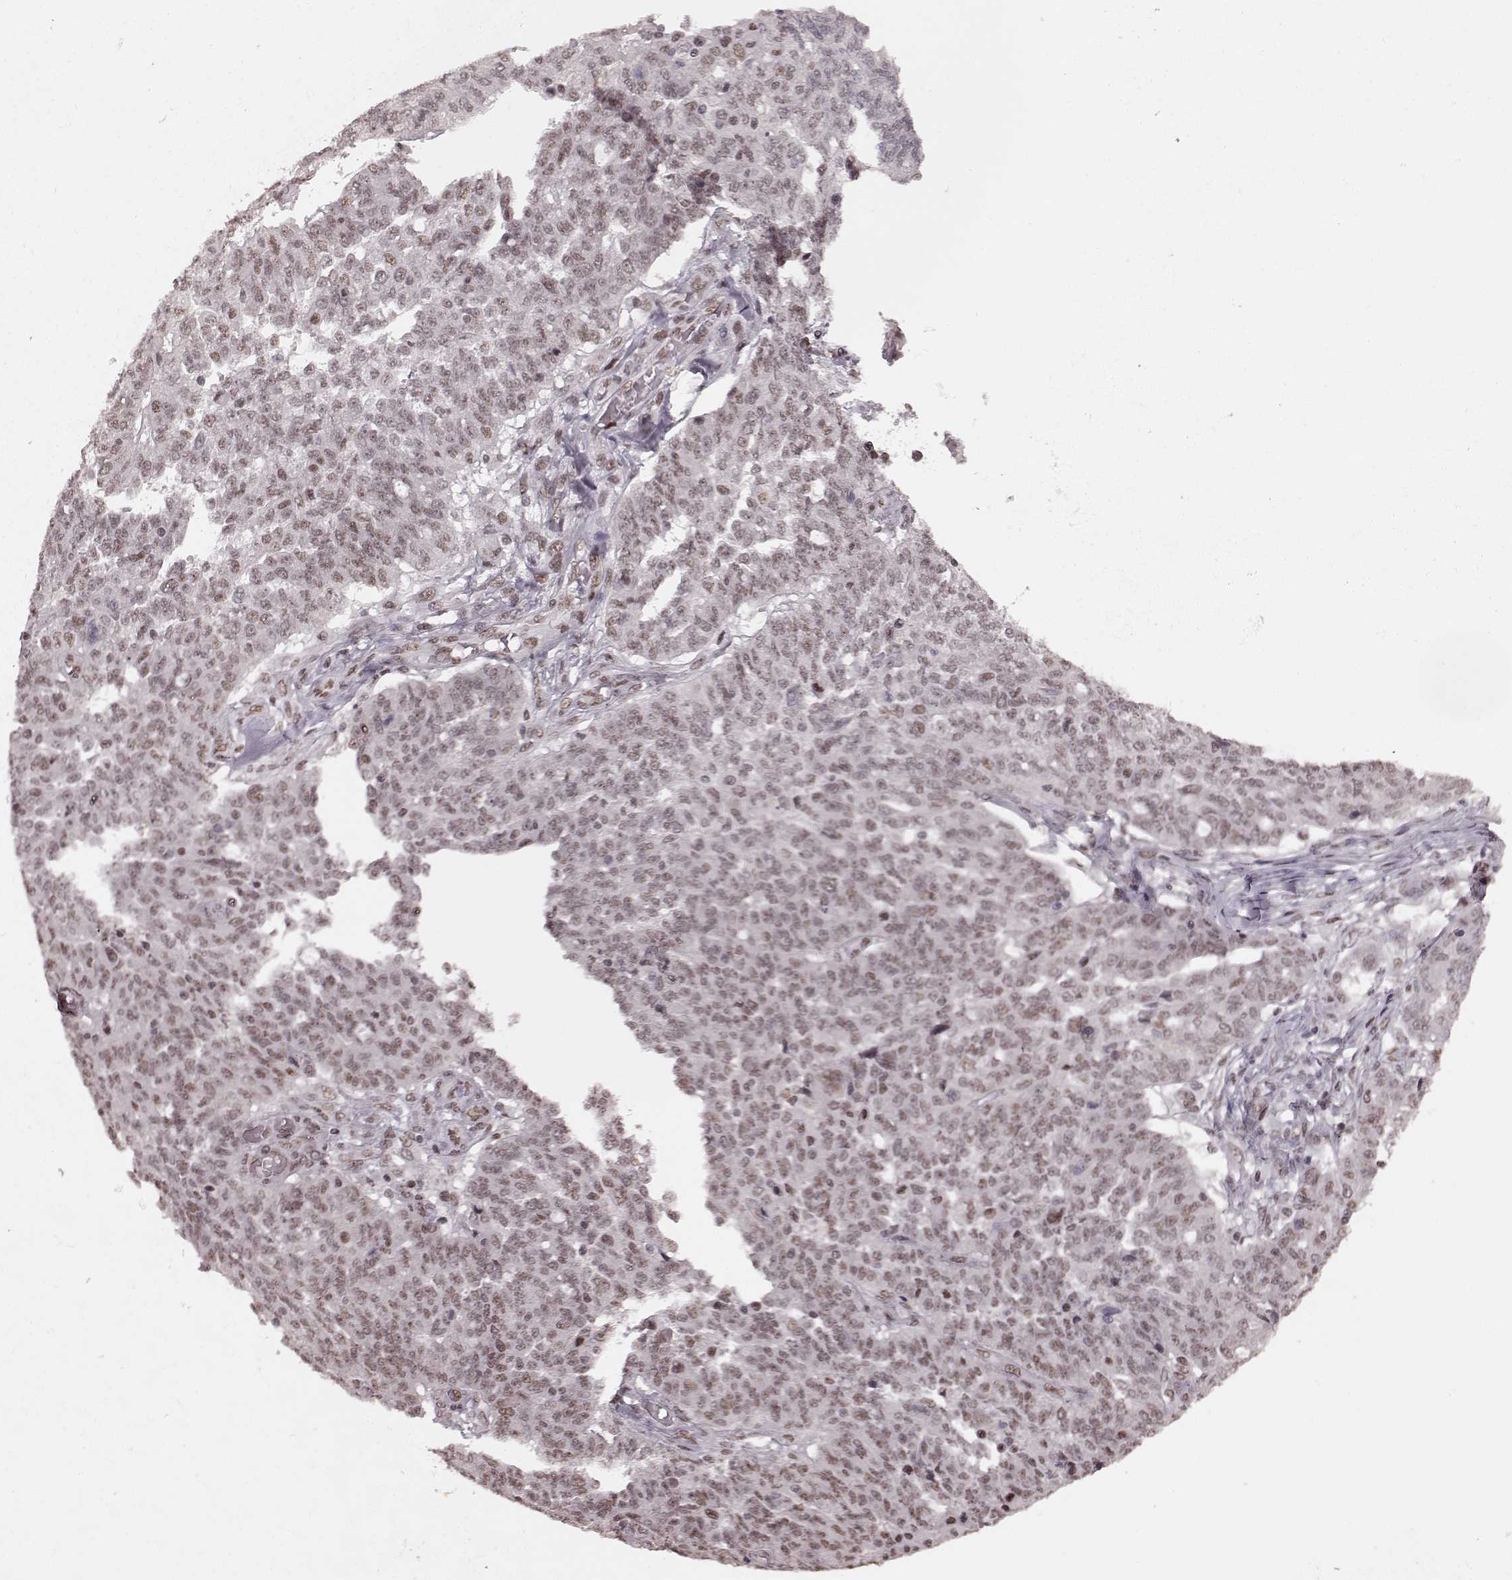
{"staining": {"intensity": "weak", "quantity": "25%-75%", "location": "nuclear"}, "tissue": "ovarian cancer", "cell_type": "Tumor cells", "image_type": "cancer", "snomed": [{"axis": "morphology", "description": "Cystadenocarcinoma, serous, NOS"}, {"axis": "topography", "description": "Ovary"}], "caption": "Ovarian cancer (serous cystadenocarcinoma) stained with immunohistochemistry demonstrates weak nuclear staining in about 25%-75% of tumor cells.", "gene": "NR2C1", "patient": {"sex": "female", "age": 67}}